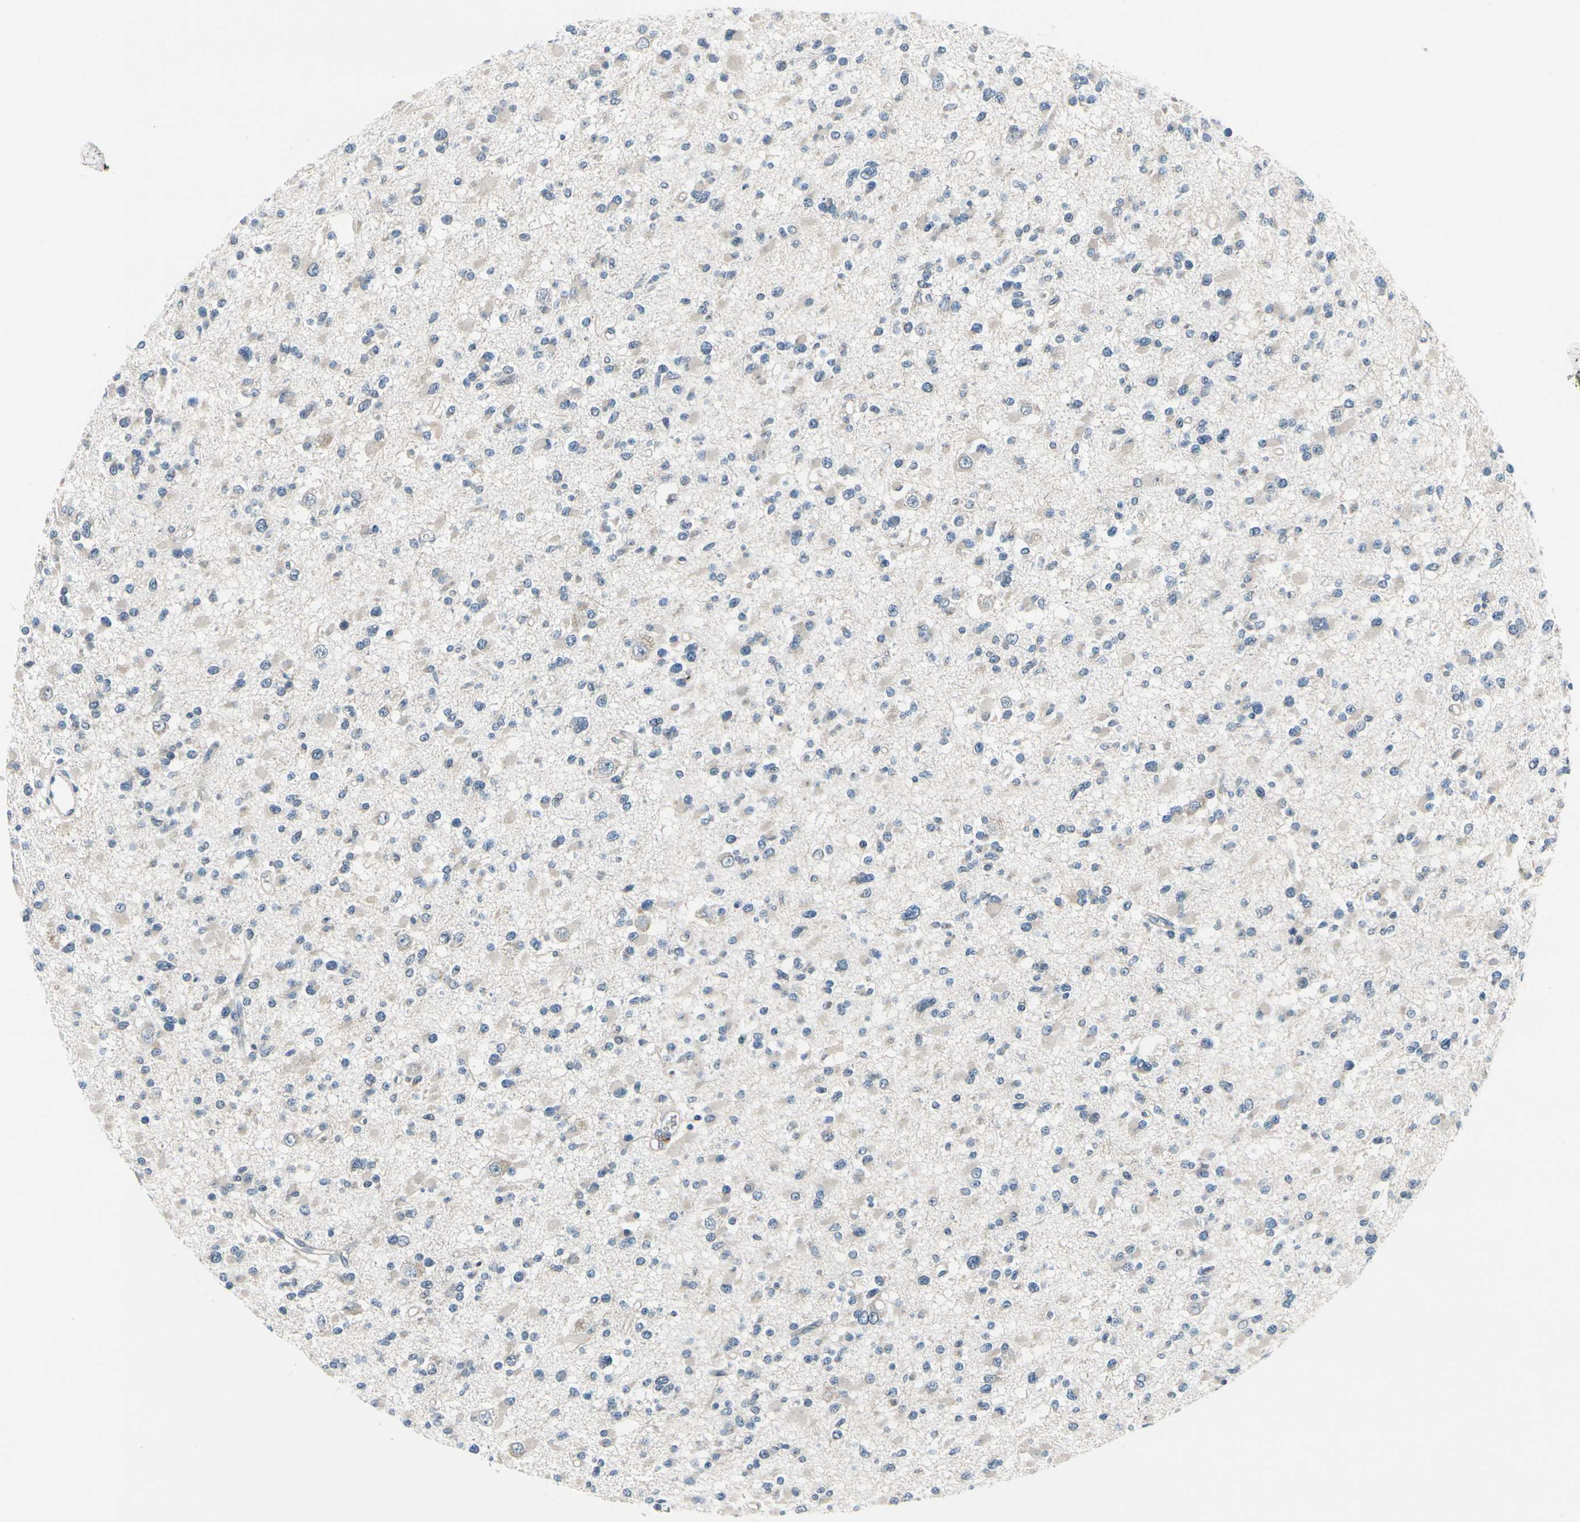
{"staining": {"intensity": "weak", "quantity": "25%-75%", "location": "cytoplasmic/membranous"}, "tissue": "glioma", "cell_type": "Tumor cells", "image_type": "cancer", "snomed": [{"axis": "morphology", "description": "Glioma, malignant, Low grade"}, {"axis": "topography", "description": "Brain"}], "caption": "About 25%-75% of tumor cells in malignant glioma (low-grade) show weak cytoplasmic/membranous protein staining as visualized by brown immunohistochemical staining.", "gene": "SELENOK", "patient": {"sex": "female", "age": 22}}